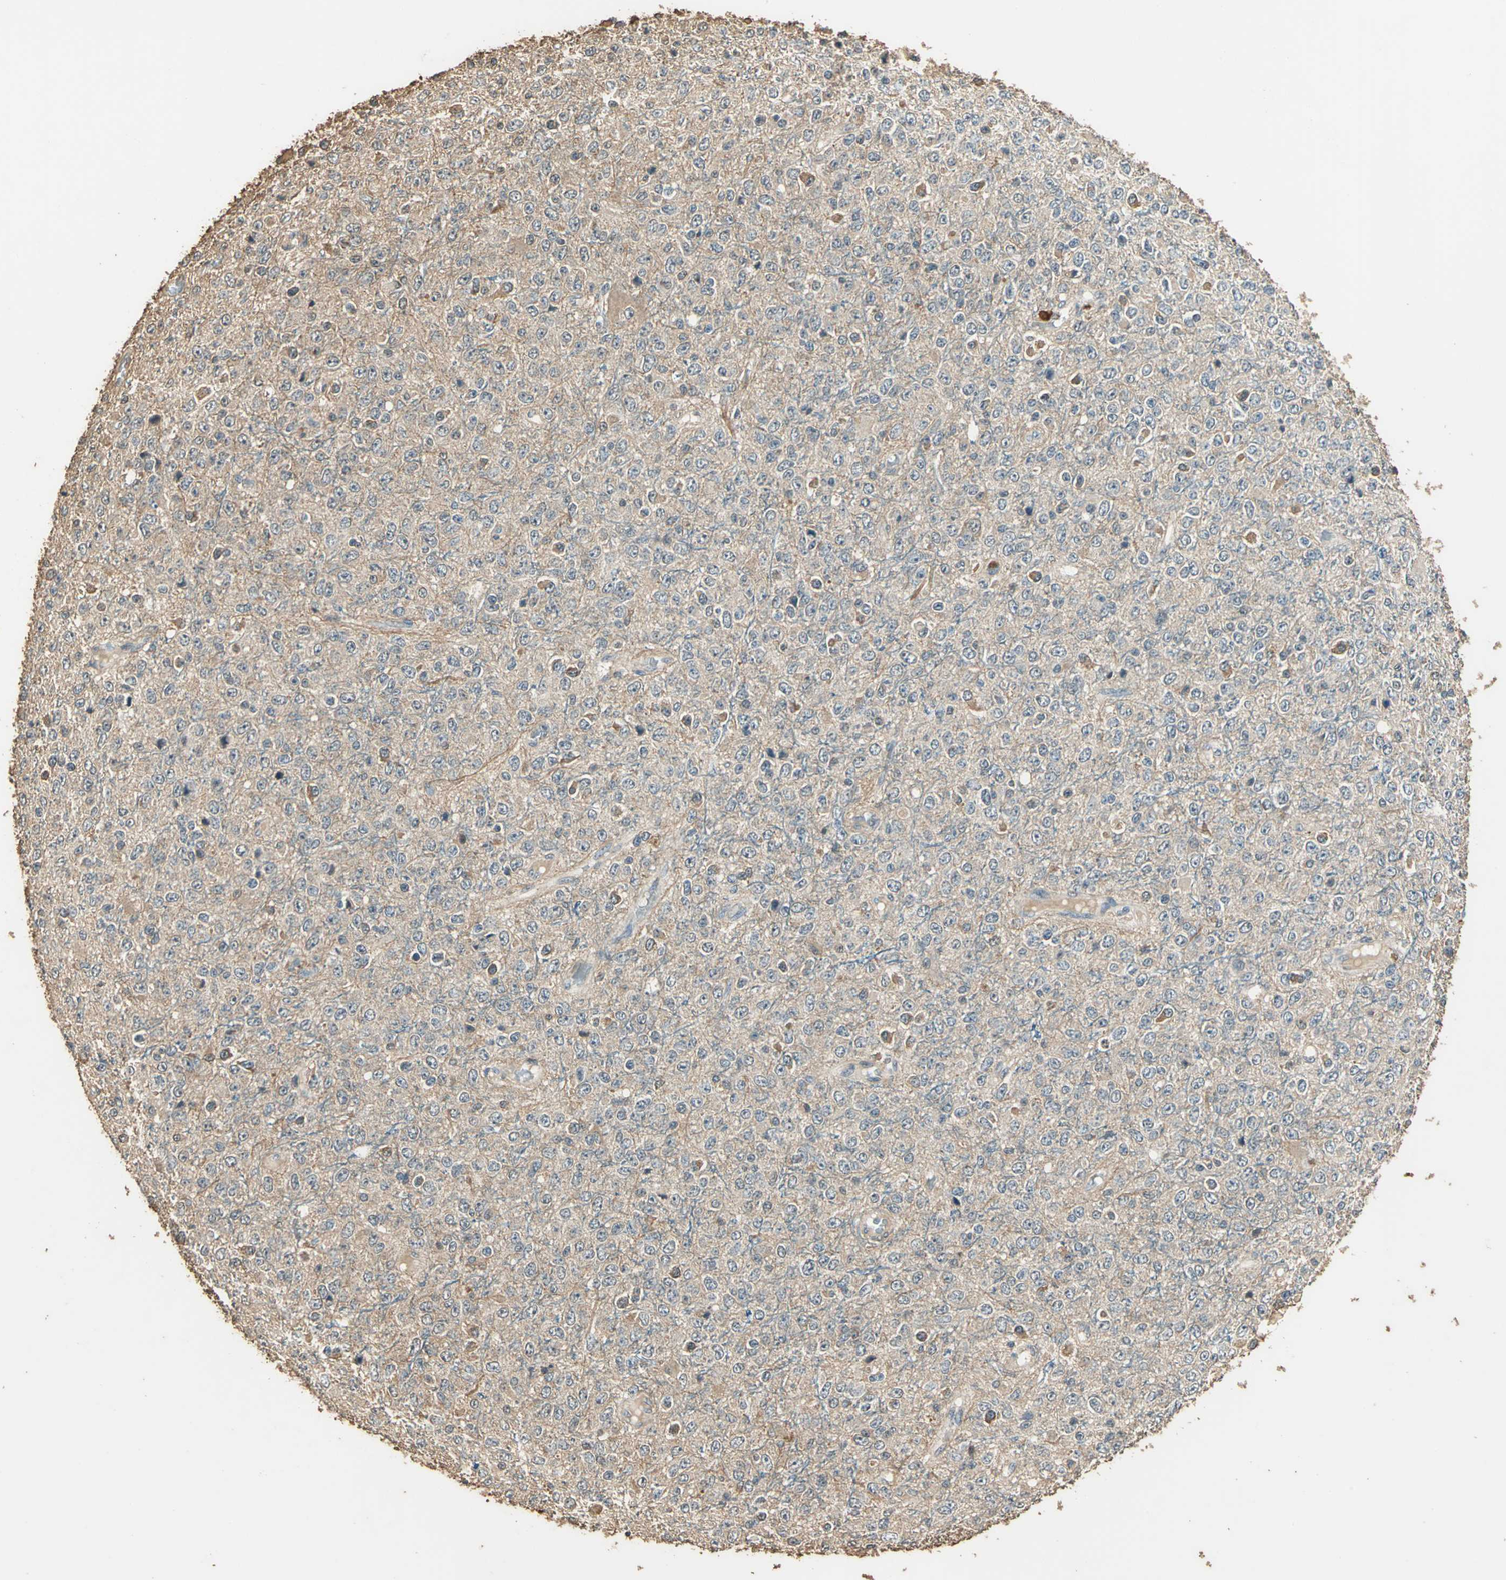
{"staining": {"intensity": "weak", "quantity": ">75%", "location": "cytoplasmic/membranous"}, "tissue": "glioma", "cell_type": "Tumor cells", "image_type": "cancer", "snomed": [{"axis": "morphology", "description": "Glioma, malignant, High grade"}, {"axis": "topography", "description": "pancreas cauda"}], "caption": "IHC (DAB) staining of human glioma displays weak cytoplasmic/membranous protein expression in approximately >75% of tumor cells.", "gene": "TMPRSS4", "patient": {"sex": "male", "age": 60}}